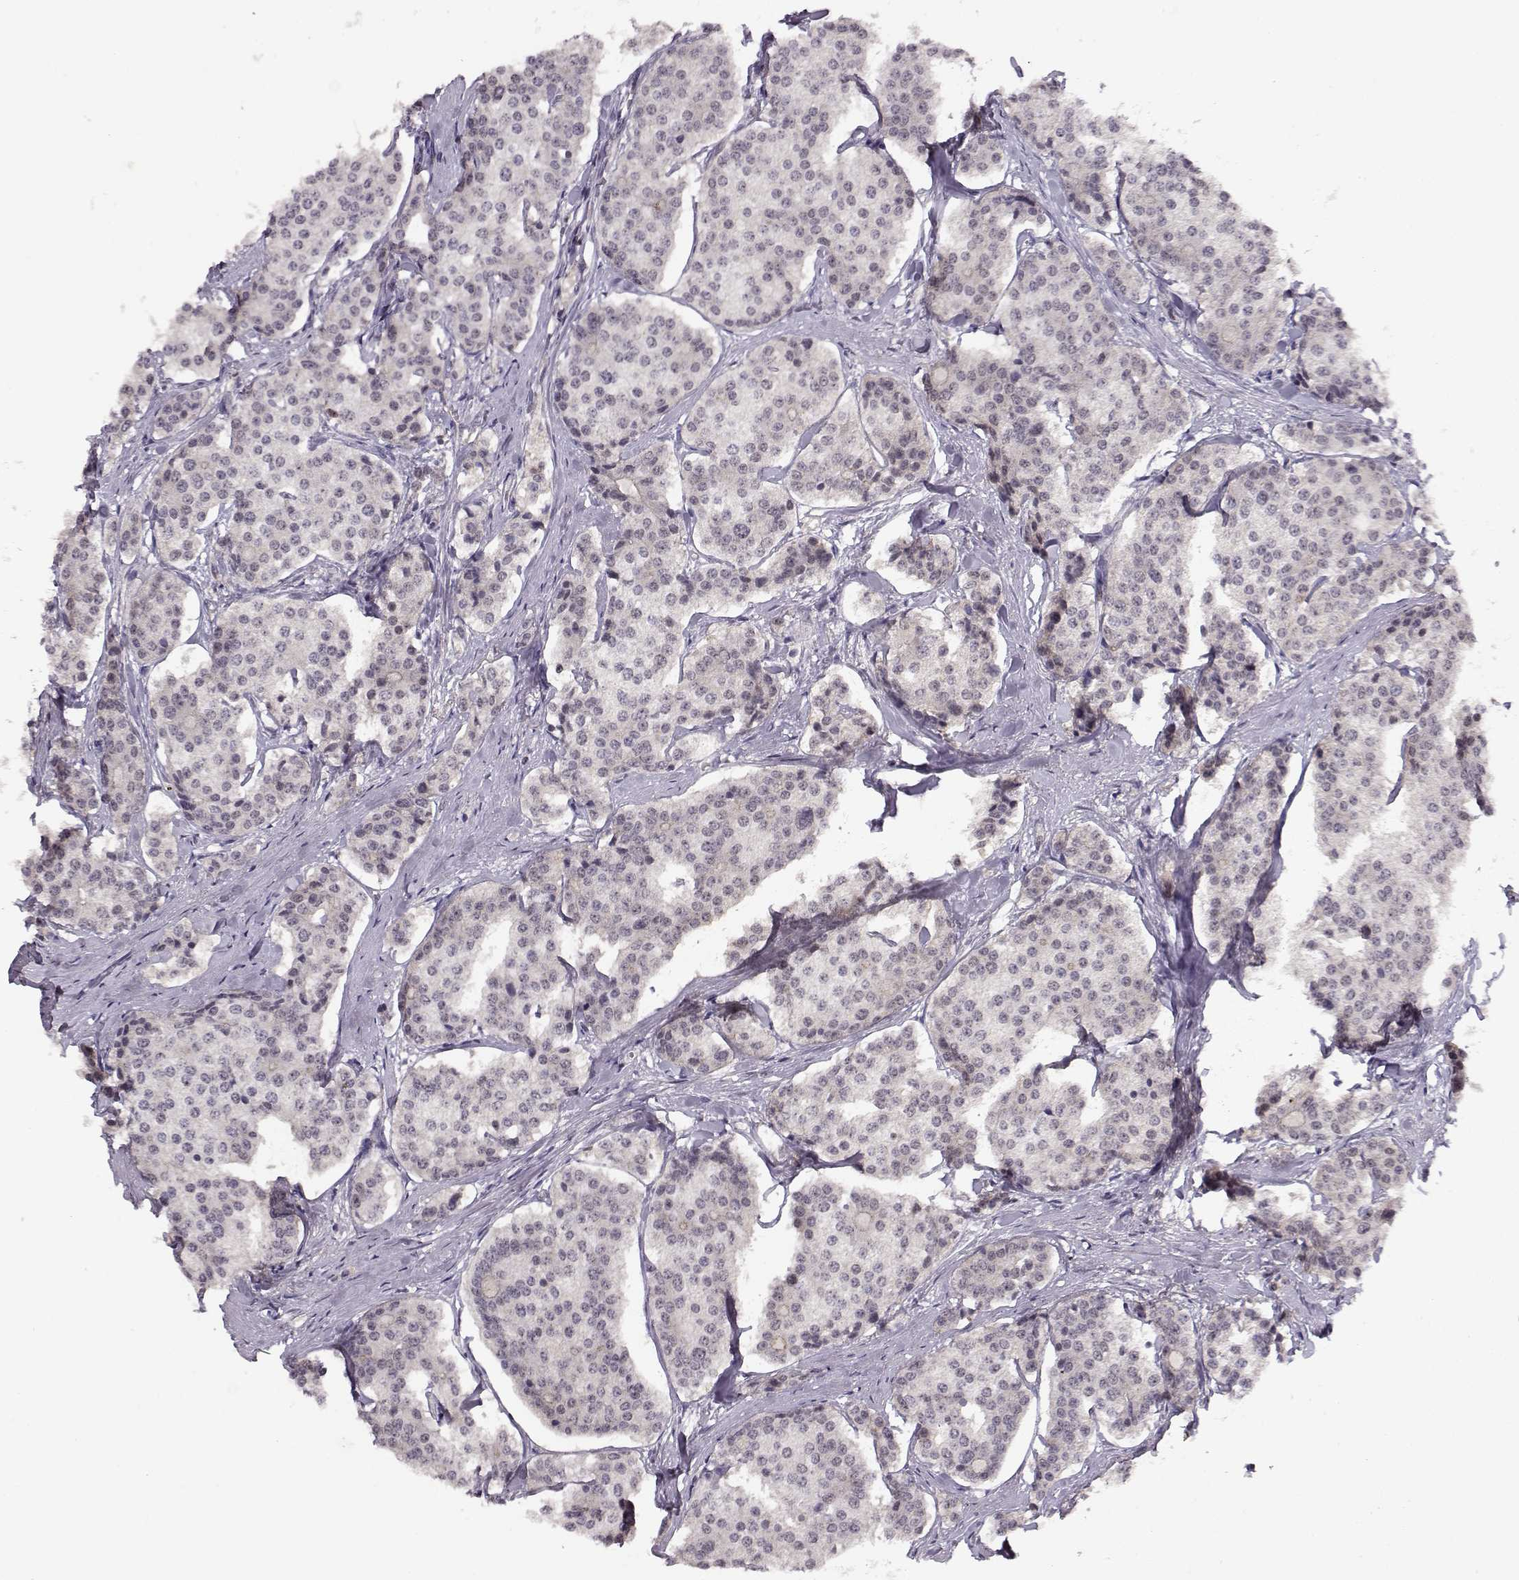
{"staining": {"intensity": "negative", "quantity": "none", "location": "none"}, "tissue": "carcinoid", "cell_type": "Tumor cells", "image_type": "cancer", "snomed": [{"axis": "morphology", "description": "Carcinoid, malignant, NOS"}, {"axis": "topography", "description": "Small intestine"}], "caption": "Immunohistochemical staining of malignant carcinoid displays no significant staining in tumor cells.", "gene": "CSNK2A1", "patient": {"sex": "female", "age": 65}}